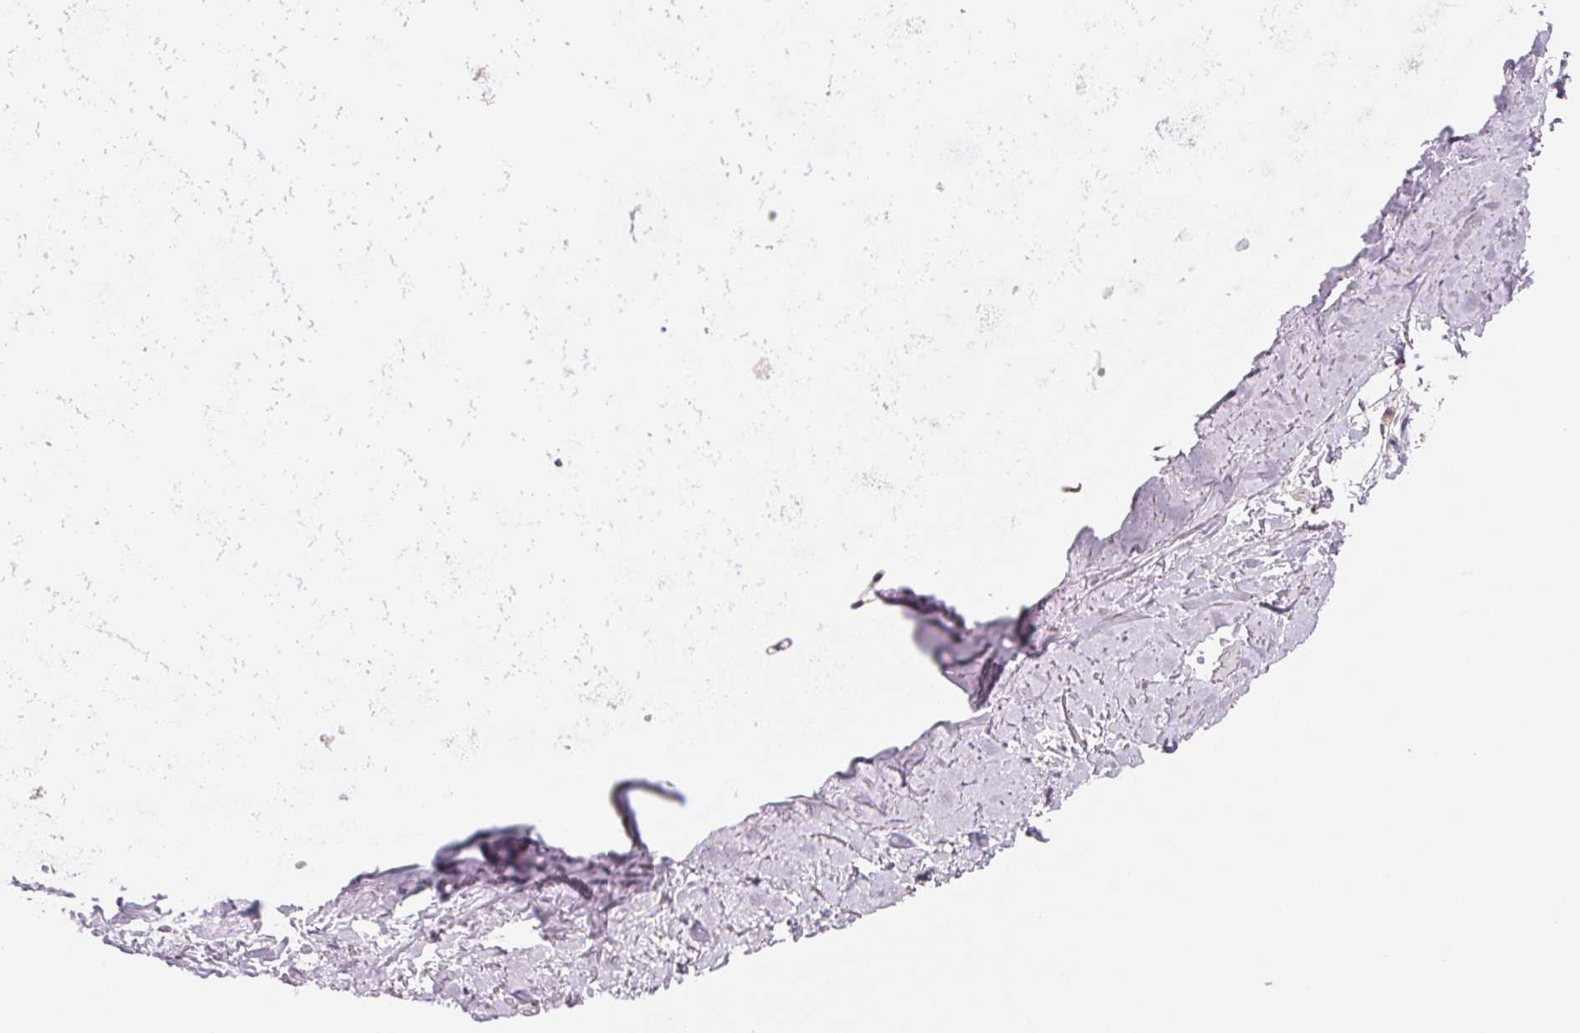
{"staining": {"intensity": "negative", "quantity": "none", "location": "none"}, "tissue": "adipose tissue", "cell_type": "Adipocytes", "image_type": "normal", "snomed": [{"axis": "morphology", "description": "Normal tissue, NOS"}, {"axis": "topography", "description": "Cartilage tissue"}, {"axis": "topography", "description": "Bronchus"}], "caption": "This is an immunohistochemistry (IHC) histopathology image of benign human adipose tissue. There is no staining in adipocytes.", "gene": "HINT2", "patient": {"sex": "female", "age": 79}}